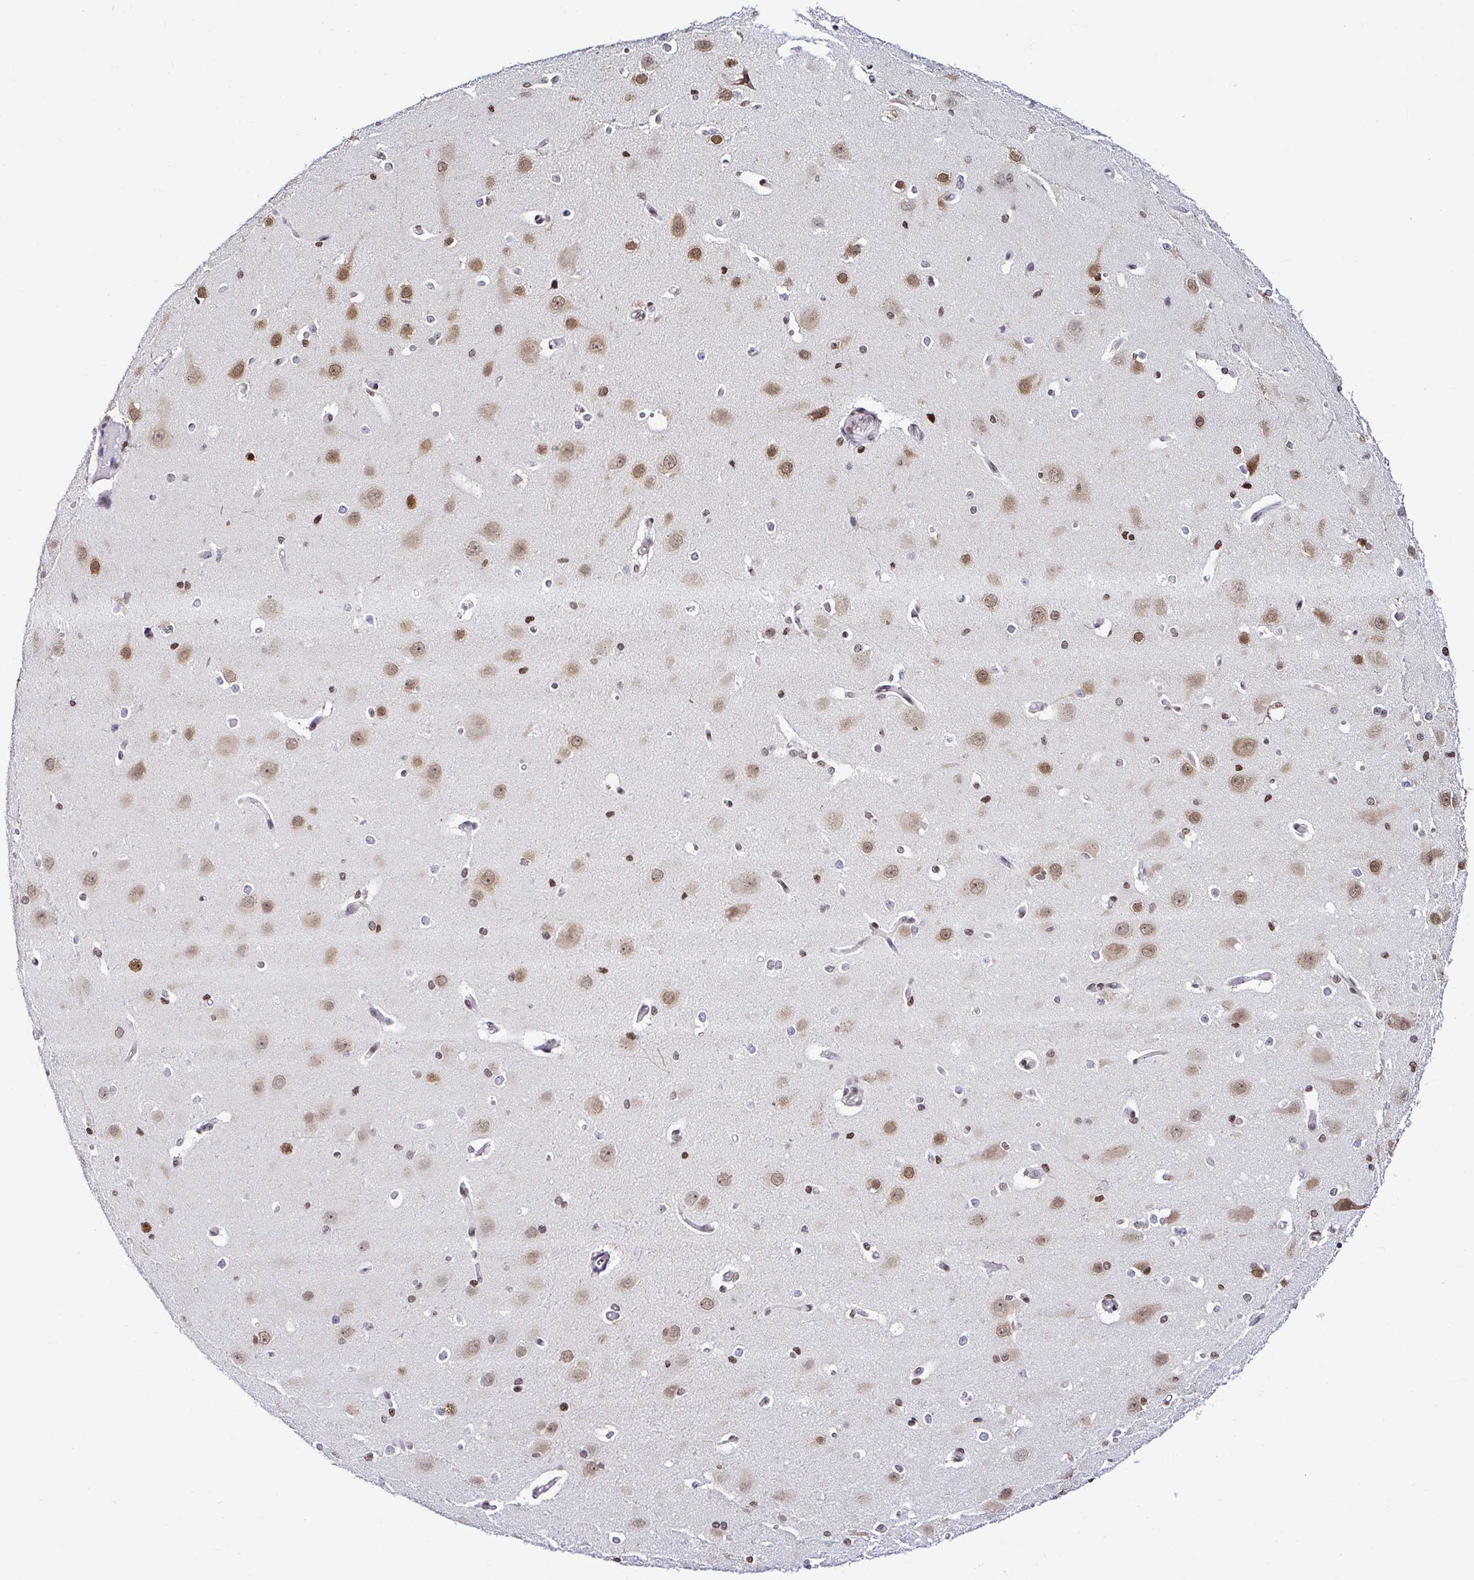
{"staining": {"intensity": "negative", "quantity": "none", "location": "none"}, "tissue": "cerebral cortex", "cell_type": "Endothelial cells", "image_type": "normal", "snomed": [{"axis": "morphology", "description": "Normal tissue, NOS"}, {"axis": "morphology", "description": "Inflammation, NOS"}, {"axis": "topography", "description": "Cerebral cortex"}], "caption": "A high-resolution histopathology image shows IHC staining of unremarkable cerebral cortex, which exhibits no significant positivity in endothelial cells.", "gene": "DR1", "patient": {"sex": "male", "age": 6}}